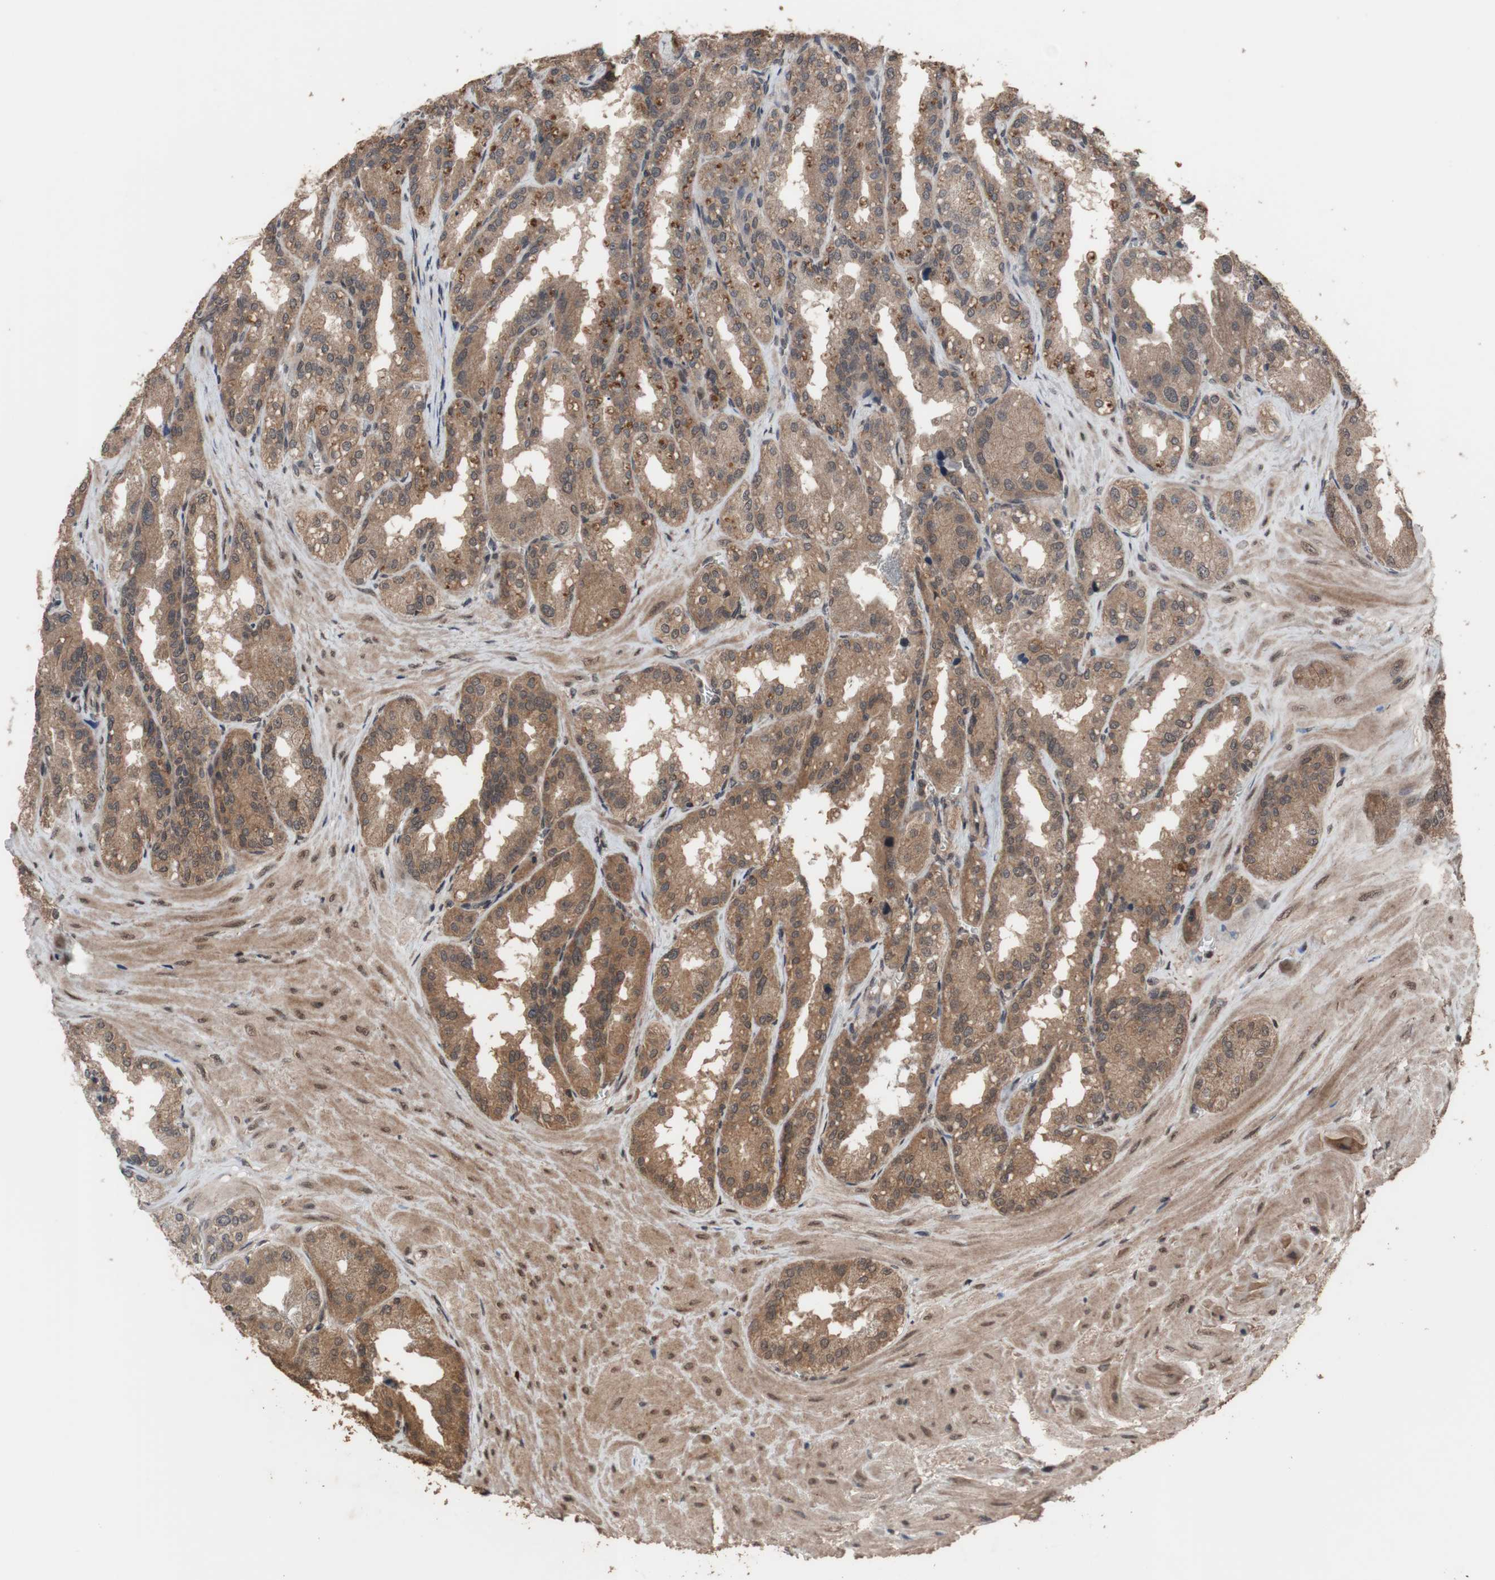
{"staining": {"intensity": "moderate", "quantity": ">75%", "location": "cytoplasmic/membranous"}, "tissue": "seminal vesicle", "cell_type": "Glandular cells", "image_type": "normal", "snomed": [{"axis": "morphology", "description": "Normal tissue, NOS"}, {"axis": "topography", "description": "Prostate"}, {"axis": "topography", "description": "Seminal veicle"}], "caption": "Immunohistochemistry of normal seminal vesicle exhibits medium levels of moderate cytoplasmic/membranous positivity in approximately >75% of glandular cells. The protein of interest is stained brown, and the nuclei are stained in blue (DAB (3,3'-diaminobenzidine) IHC with brightfield microscopy, high magnification).", "gene": "KANSL1", "patient": {"sex": "male", "age": 51}}